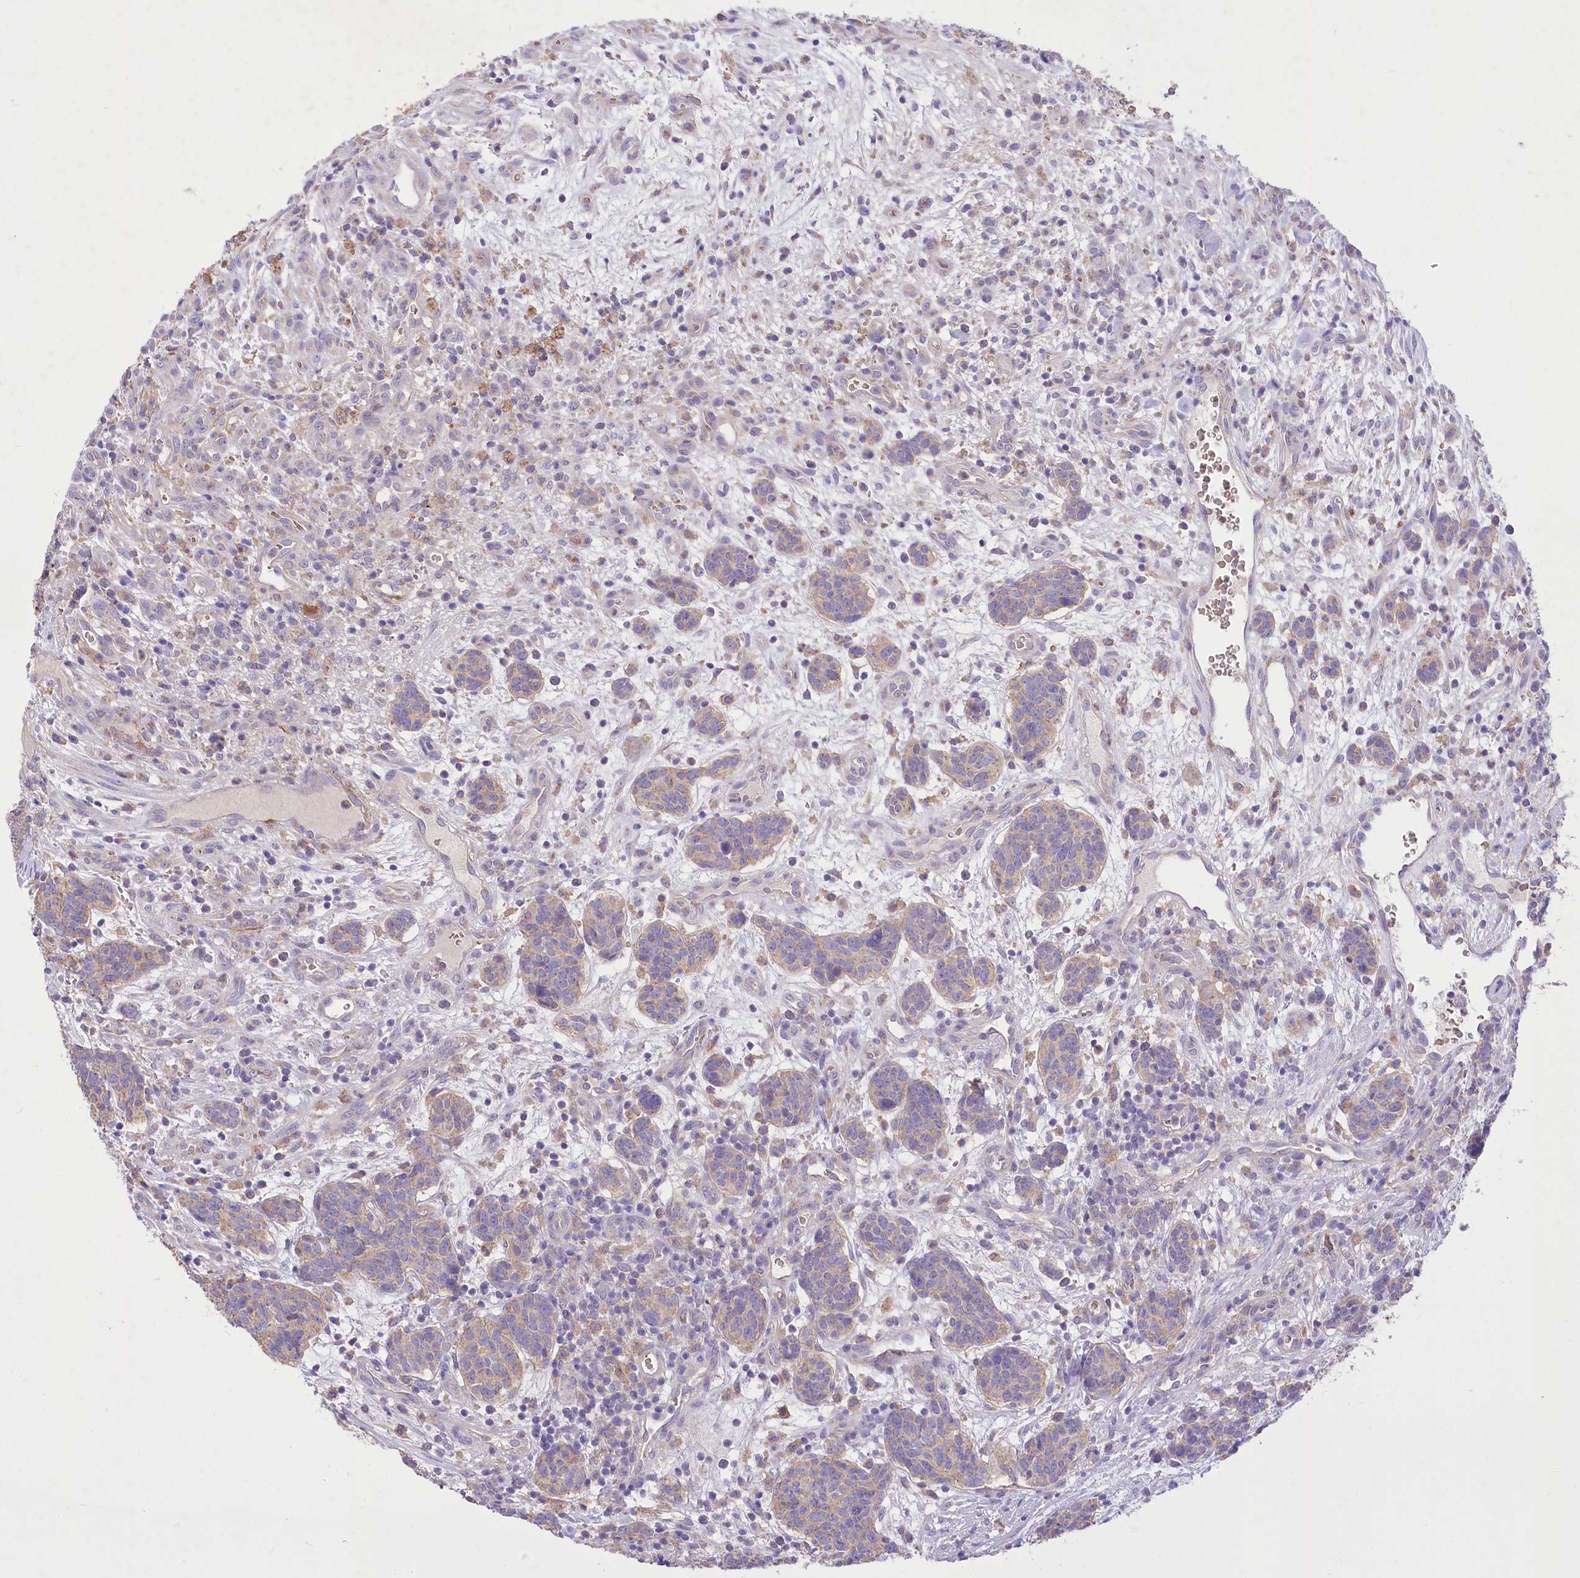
{"staining": {"intensity": "weak", "quantity": ">75%", "location": "cytoplasmic/membranous"}, "tissue": "carcinoid", "cell_type": "Tumor cells", "image_type": "cancer", "snomed": [{"axis": "morphology", "description": "Carcinoid, malignant, NOS"}, {"axis": "topography", "description": "Lung"}], "caption": "Immunohistochemical staining of malignant carcinoid displays low levels of weak cytoplasmic/membranous expression in approximately >75% of tumor cells.", "gene": "PRSS53", "patient": {"sex": "female", "age": 46}}